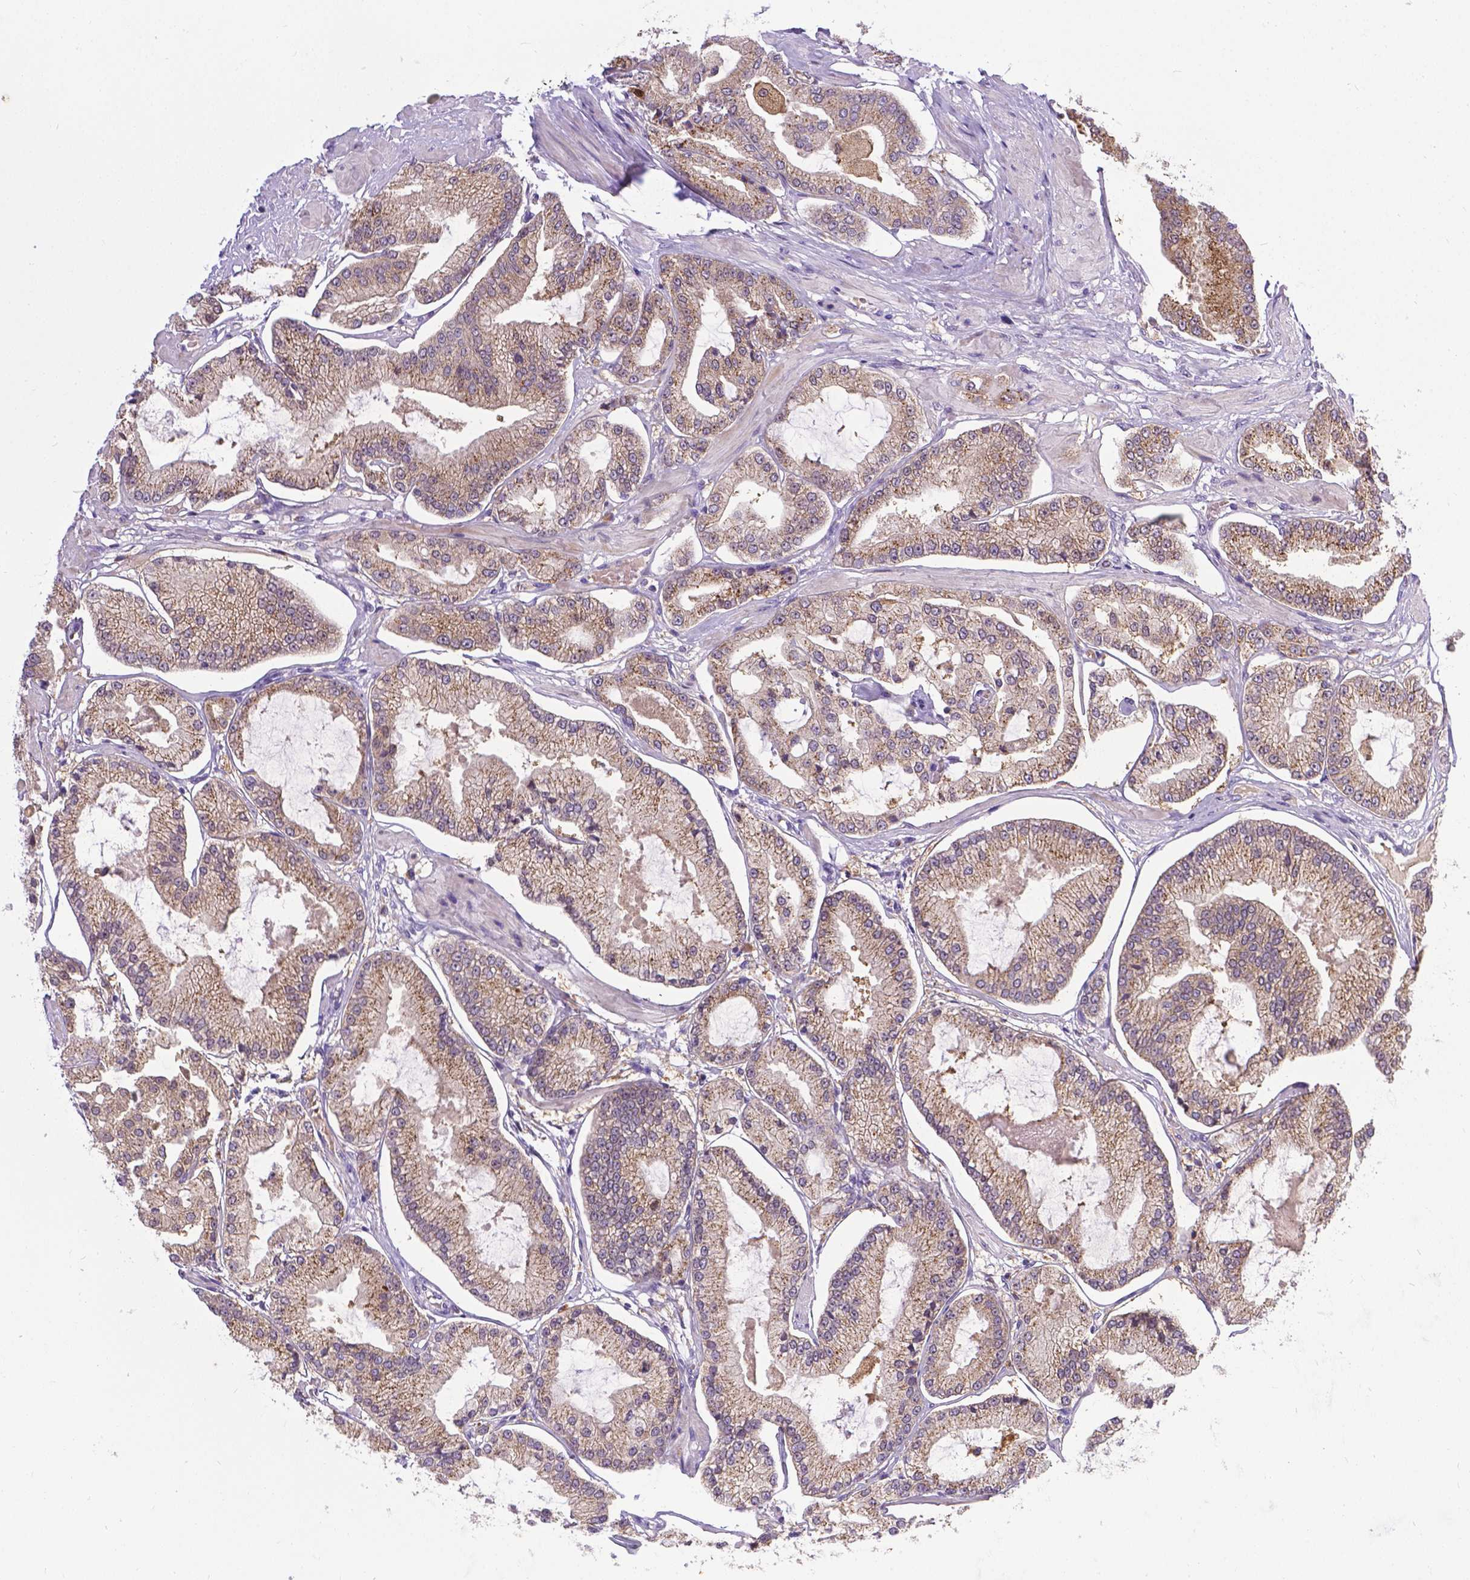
{"staining": {"intensity": "weak", "quantity": ">75%", "location": "cytoplasmic/membranous"}, "tissue": "prostate cancer", "cell_type": "Tumor cells", "image_type": "cancer", "snomed": [{"axis": "morphology", "description": "Adenocarcinoma, Low grade"}, {"axis": "topography", "description": "Prostate"}], "caption": "Weak cytoplasmic/membranous positivity is seen in about >75% of tumor cells in prostate cancer (adenocarcinoma (low-grade)).", "gene": "TM4SF18", "patient": {"sex": "male", "age": 55}}